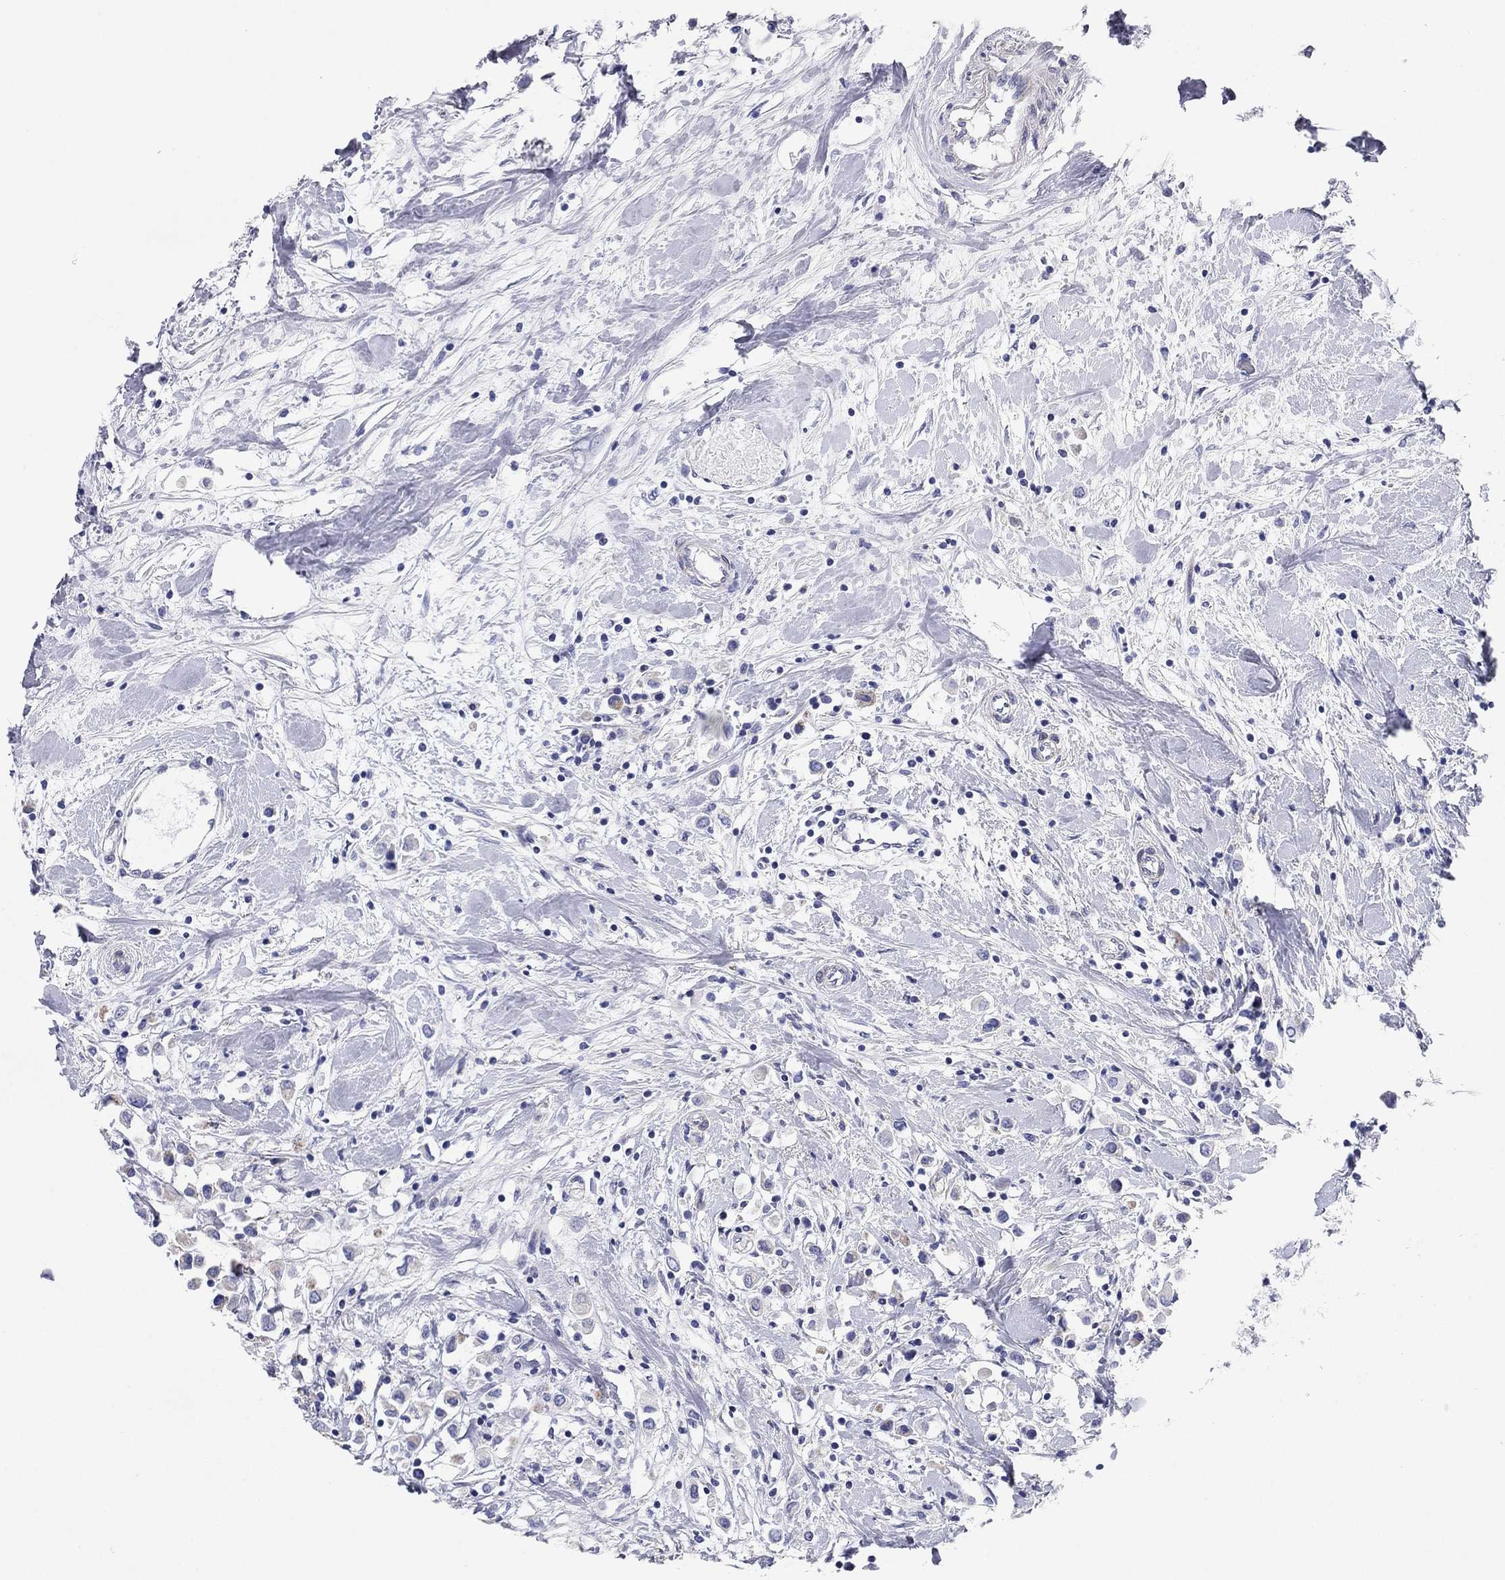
{"staining": {"intensity": "moderate", "quantity": ">75%", "location": "cytoplasmic/membranous"}, "tissue": "breast cancer", "cell_type": "Tumor cells", "image_type": "cancer", "snomed": [{"axis": "morphology", "description": "Duct carcinoma"}, {"axis": "topography", "description": "Breast"}], "caption": "Breast cancer stained with immunohistochemistry (IHC) reveals moderate cytoplasmic/membranous expression in approximately >75% of tumor cells.", "gene": "CHI3L2", "patient": {"sex": "female", "age": 61}}